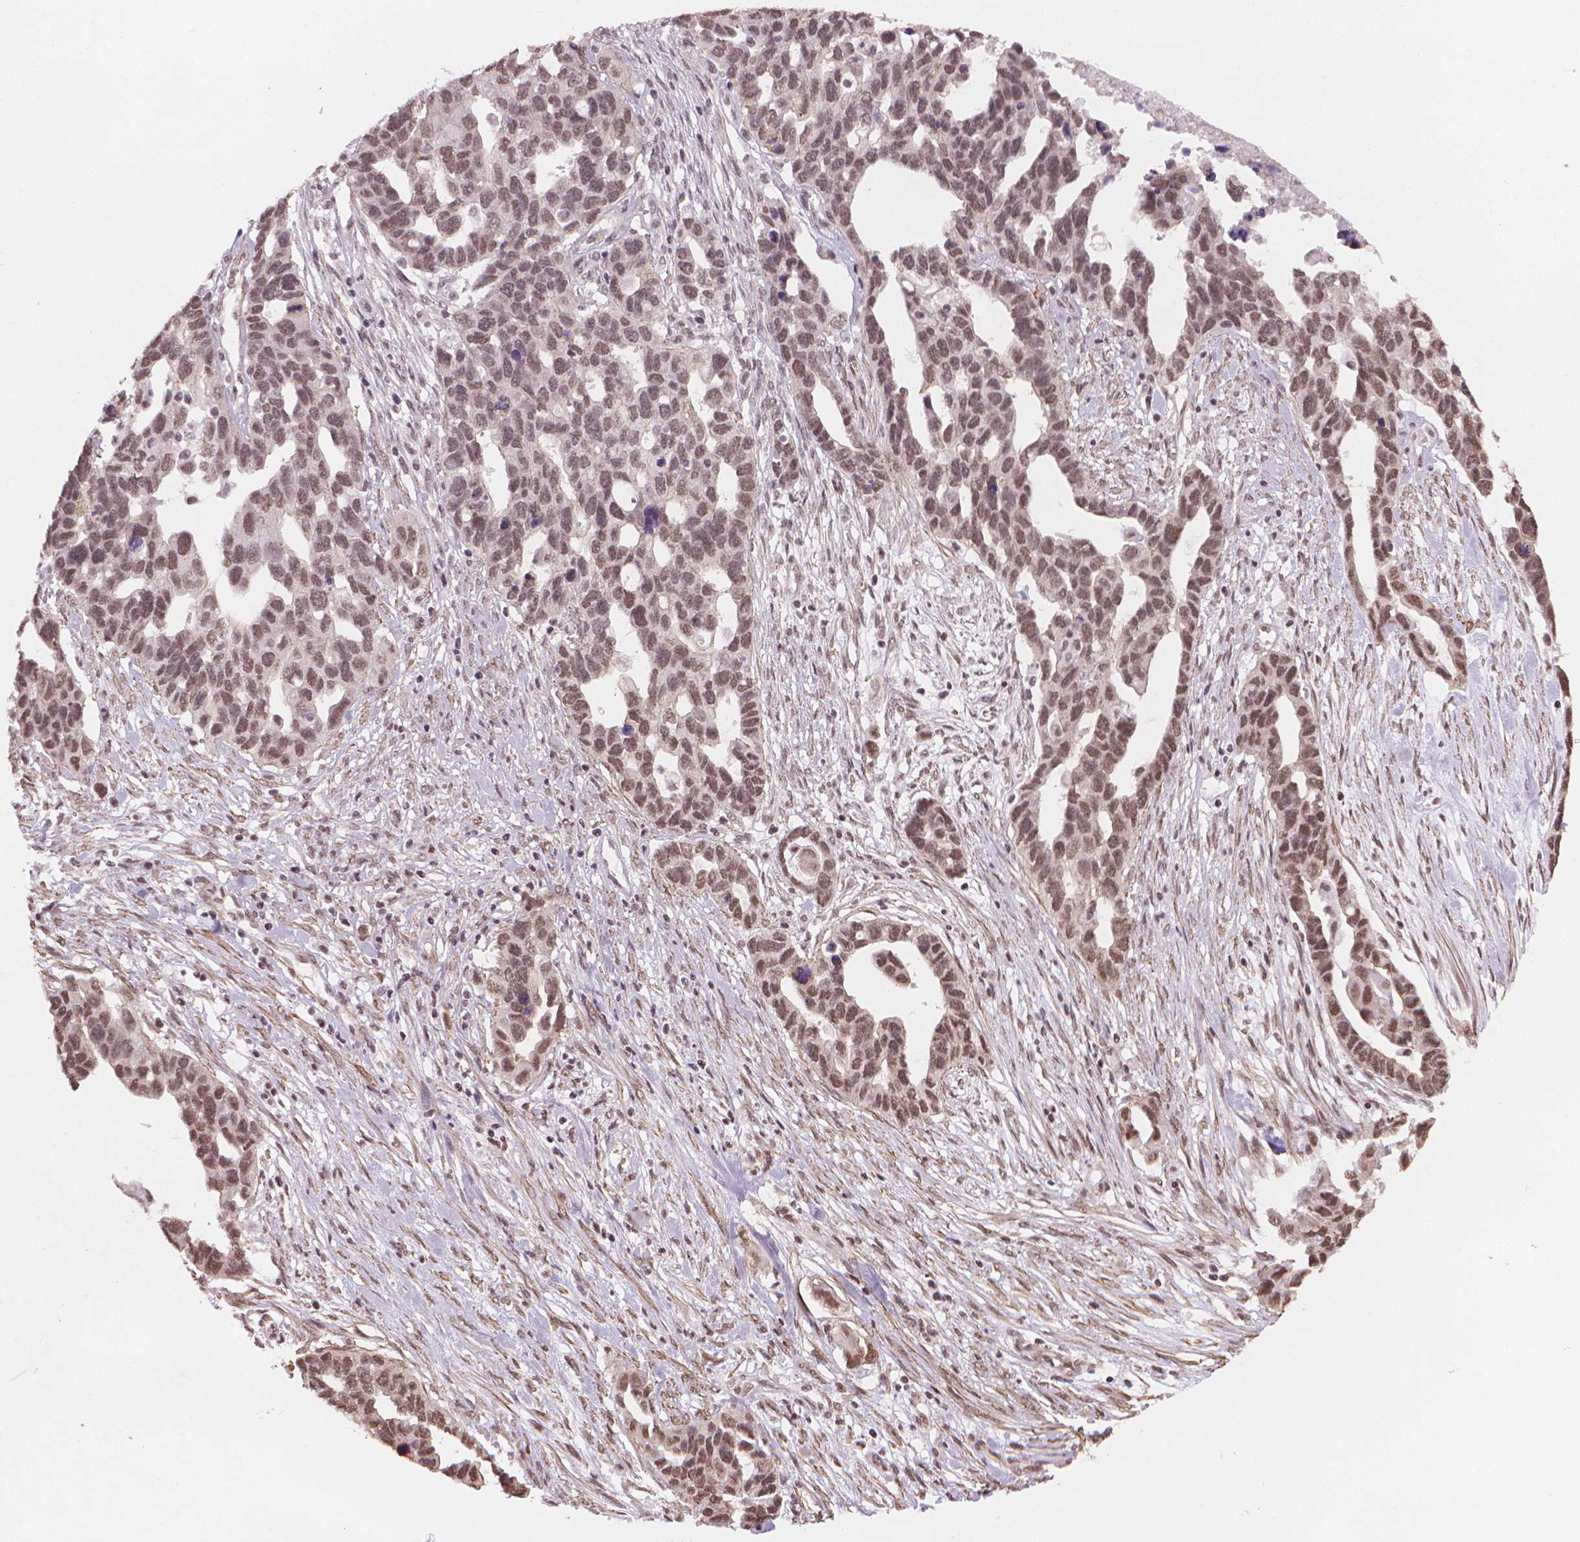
{"staining": {"intensity": "moderate", "quantity": ">75%", "location": "nuclear"}, "tissue": "ovarian cancer", "cell_type": "Tumor cells", "image_type": "cancer", "snomed": [{"axis": "morphology", "description": "Cystadenocarcinoma, serous, NOS"}, {"axis": "topography", "description": "Ovary"}], "caption": "Immunohistochemical staining of human serous cystadenocarcinoma (ovarian) demonstrates medium levels of moderate nuclear staining in about >75% of tumor cells.", "gene": "HOXD4", "patient": {"sex": "female", "age": 54}}